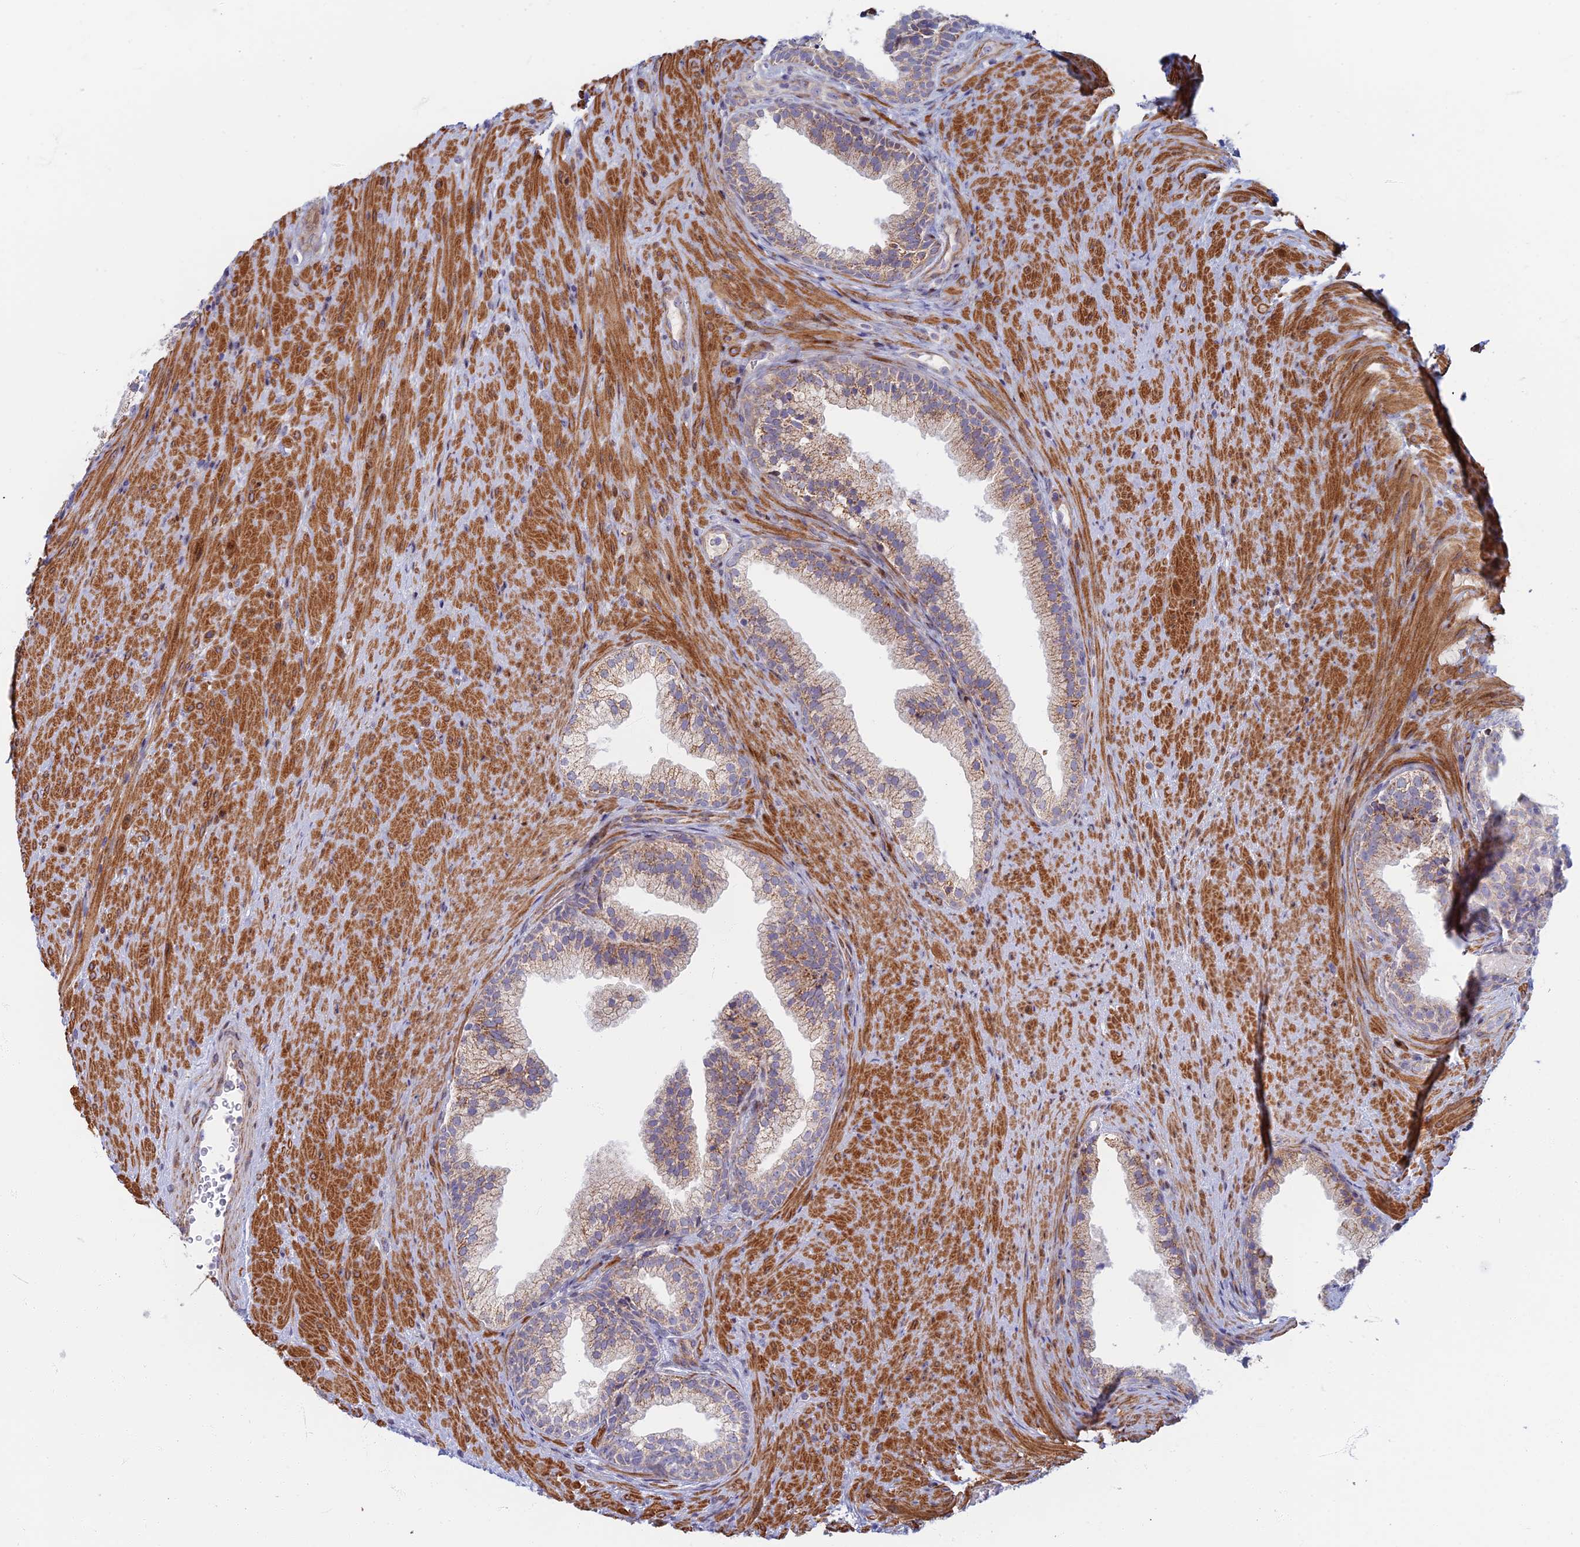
{"staining": {"intensity": "moderate", "quantity": "25%-75%", "location": "cytoplasmic/membranous"}, "tissue": "prostate", "cell_type": "Glandular cells", "image_type": "normal", "snomed": [{"axis": "morphology", "description": "Normal tissue, NOS"}, {"axis": "topography", "description": "Prostate"}], "caption": "An immunohistochemistry (IHC) photomicrograph of unremarkable tissue is shown. Protein staining in brown labels moderate cytoplasmic/membranous positivity in prostate within glandular cells.", "gene": "C15orf40", "patient": {"sex": "male", "age": 76}}